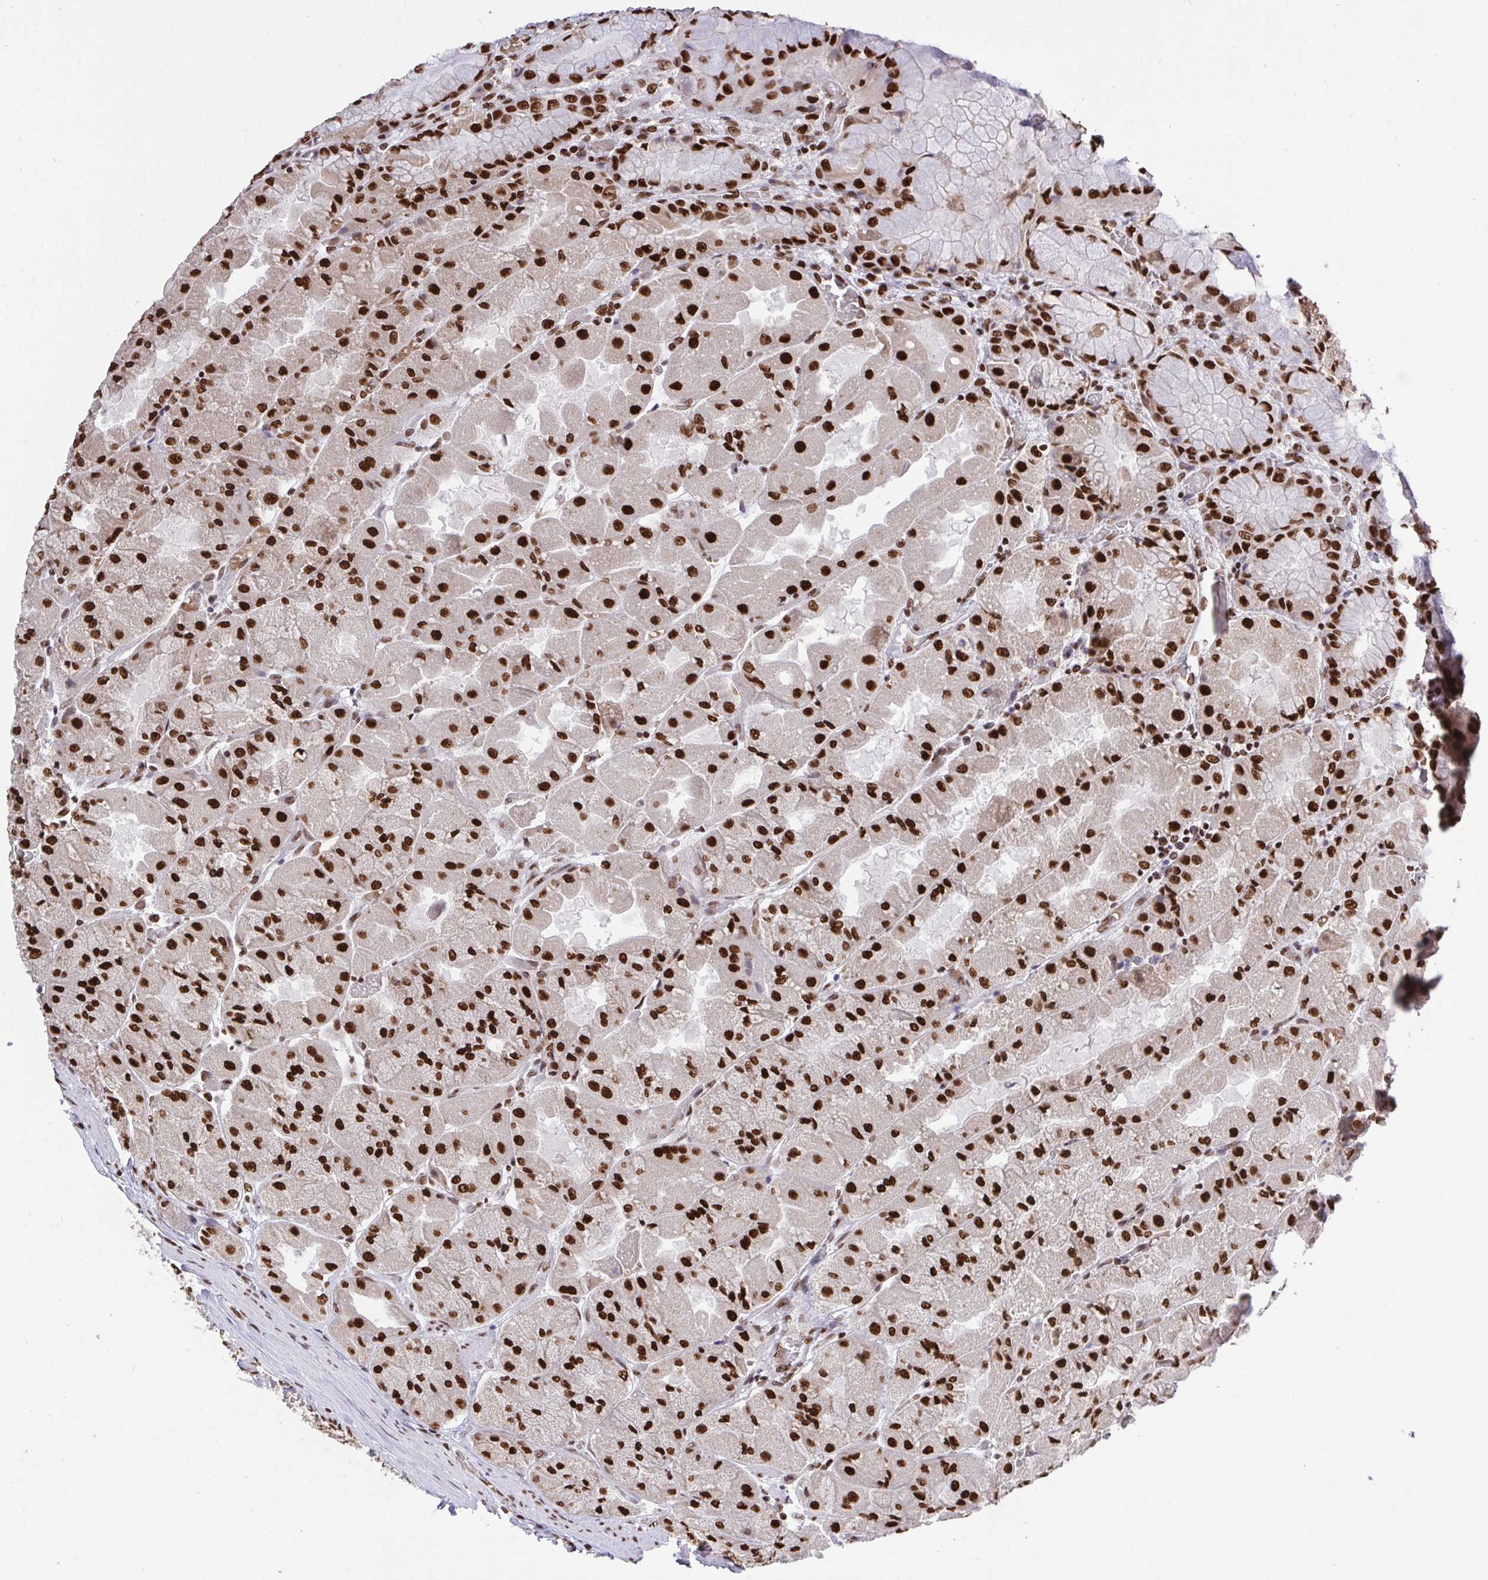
{"staining": {"intensity": "strong", "quantity": ">75%", "location": "nuclear"}, "tissue": "stomach", "cell_type": "Glandular cells", "image_type": "normal", "snomed": [{"axis": "morphology", "description": "Normal tissue, NOS"}, {"axis": "topography", "description": "Stomach"}], "caption": "Immunohistochemistry (IHC) of unremarkable human stomach demonstrates high levels of strong nuclear positivity in about >75% of glandular cells.", "gene": "ENSG00000268083", "patient": {"sex": "female", "age": 61}}